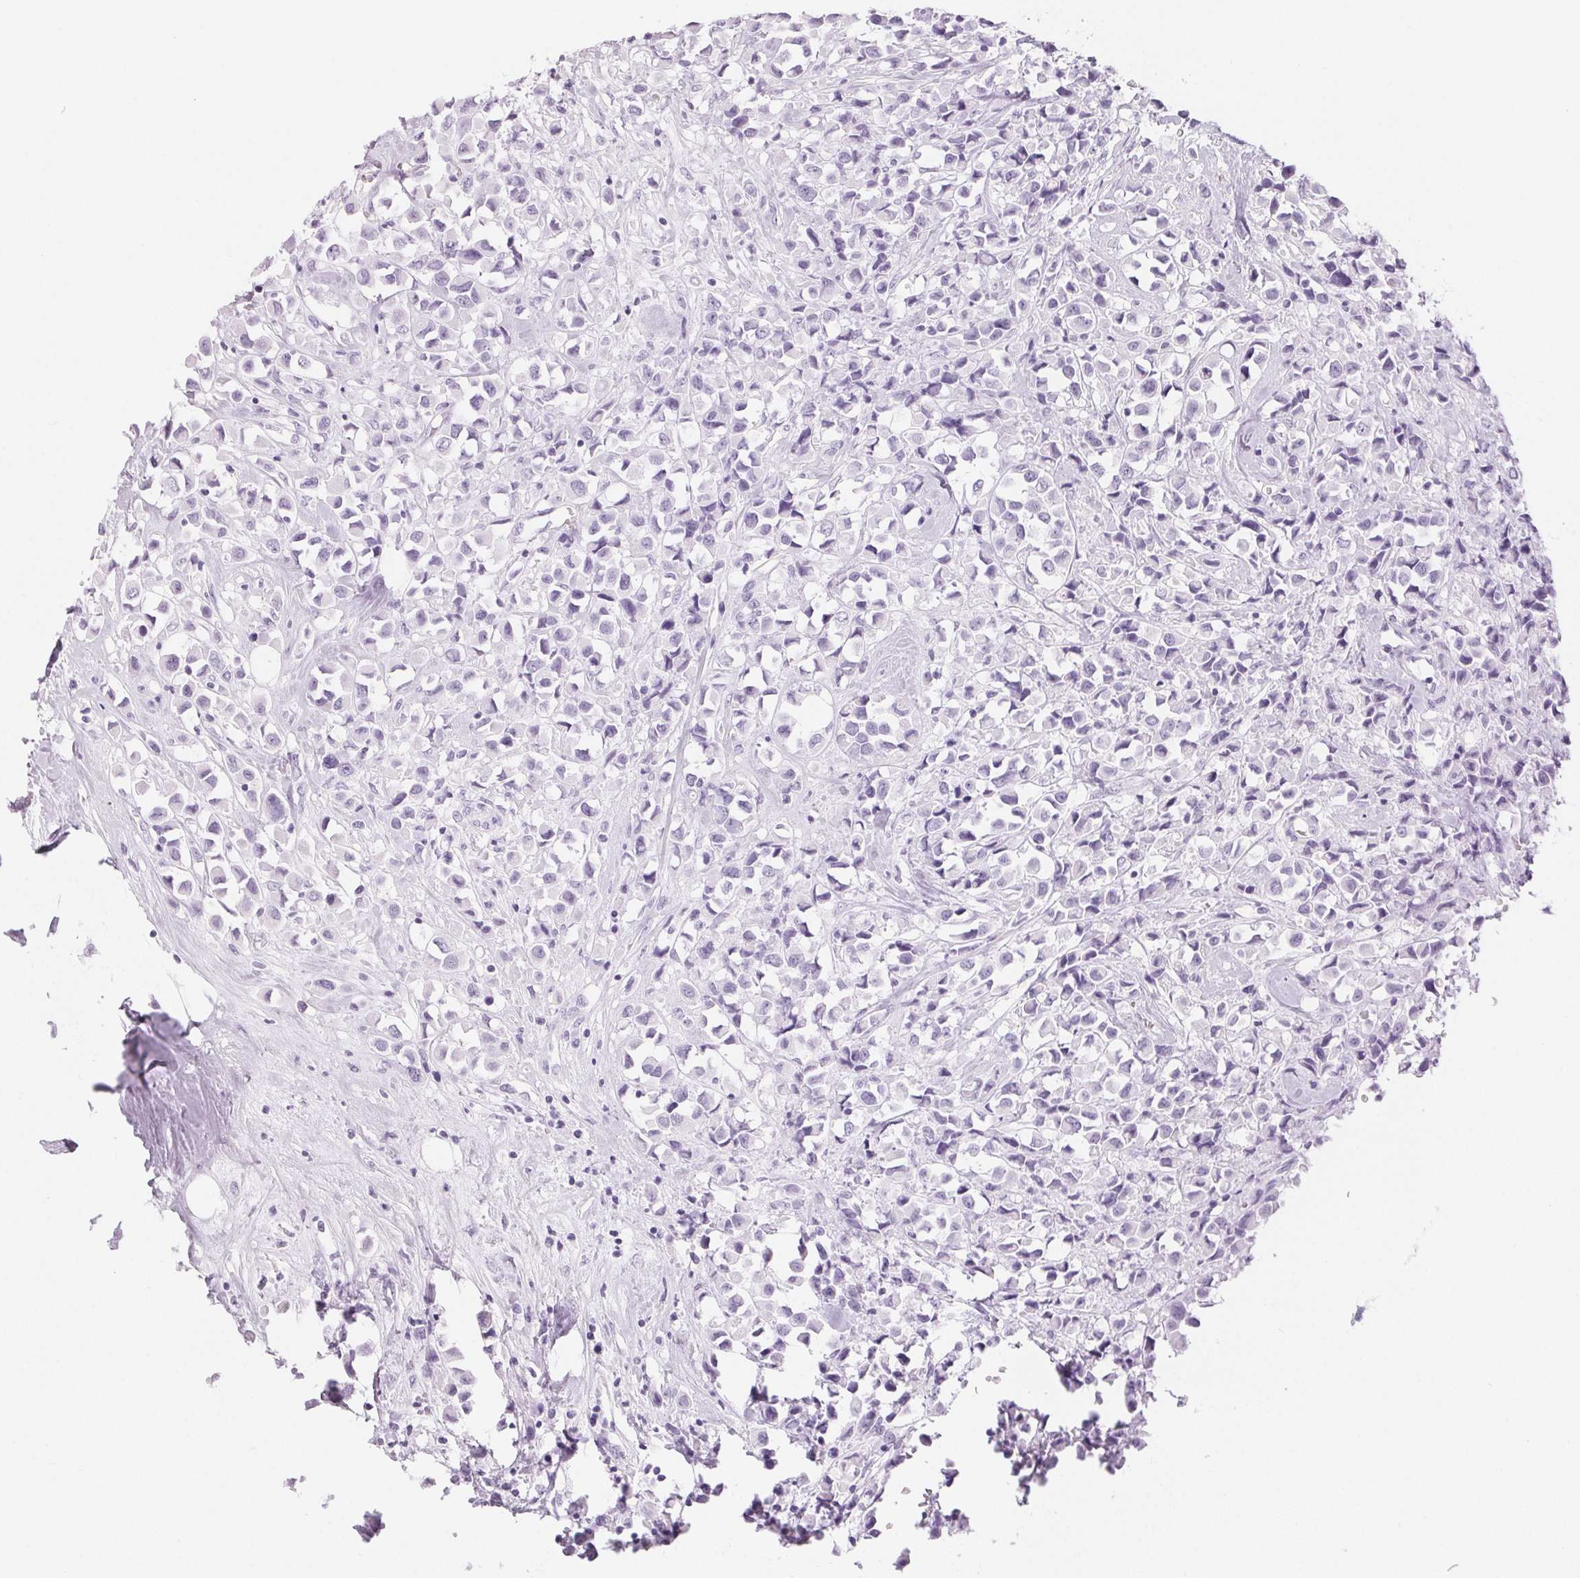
{"staining": {"intensity": "negative", "quantity": "none", "location": "none"}, "tissue": "breast cancer", "cell_type": "Tumor cells", "image_type": "cancer", "snomed": [{"axis": "morphology", "description": "Duct carcinoma"}, {"axis": "topography", "description": "Breast"}], "caption": "This histopathology image is of breast infiltrating ductal carcinoma stained with IHC to label a protein in brown with the nuclei are counter-stained blue. There is no expression in tumor cells. (DAB (3,3'-diaminobenzidine) IHC visualized using brightfield microscopy, high magnification).", "gene": "ZBBX", "patient": {"sex": "female", "age": 61}}